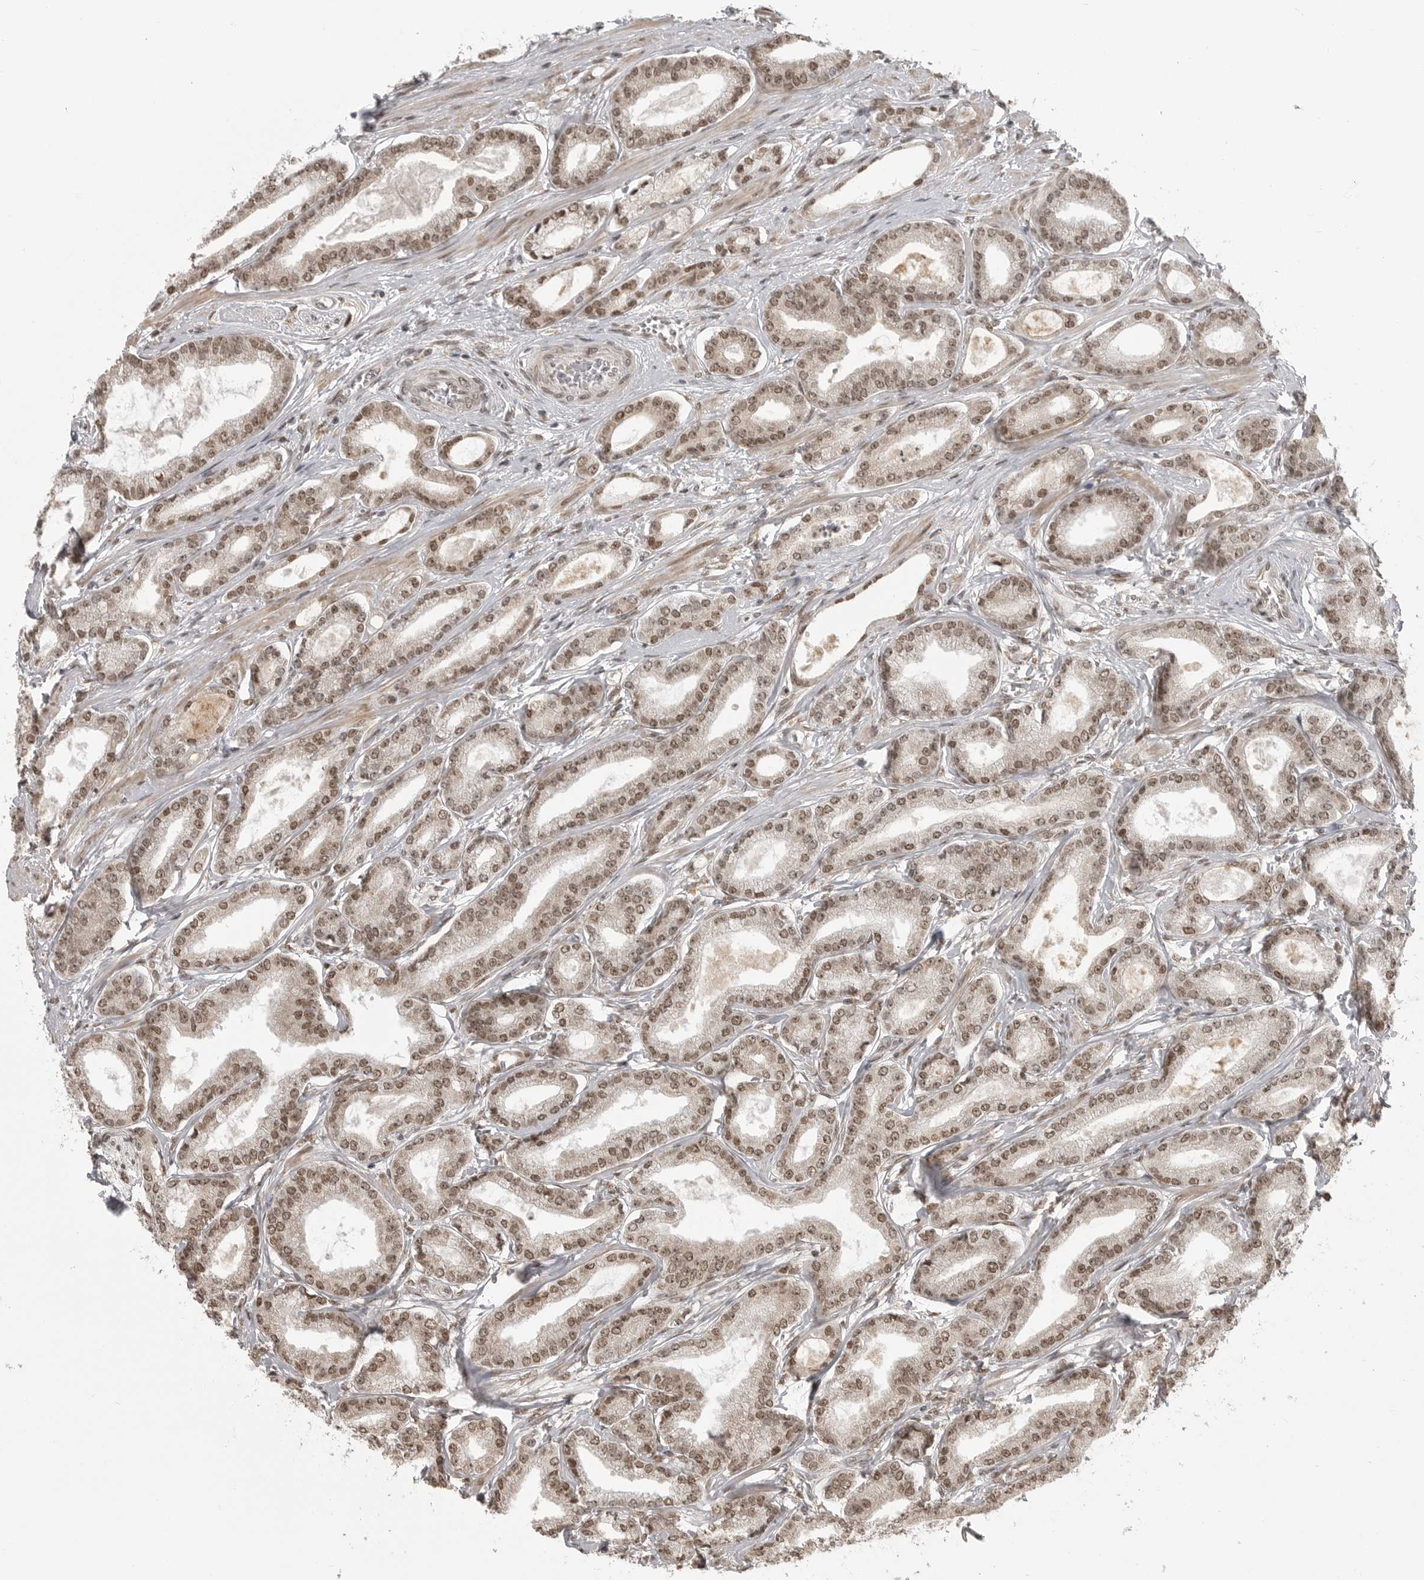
{"staining": {"intensity": "moderate", "quantity": ">75%", "location": "nuclear"}, "tissue": "prostate cancer", "cell_type": "Tumor cells", "image_type": "cancer", "snomed": [{"axis": "morphology", "description": "Adenocarcinoma, Low grade"}, {"axis": "topography", "description": "Prostate"}], "caption": "A high-resolution histopathology image shows IHC staining of prostate cancer (adenocarcinoma (low-grade)), which reveals moderate nuclear positivity in about >75% of tumor cells.", "gene": "ISG20L2", "patient": {"sex": "male", "age": 60}}